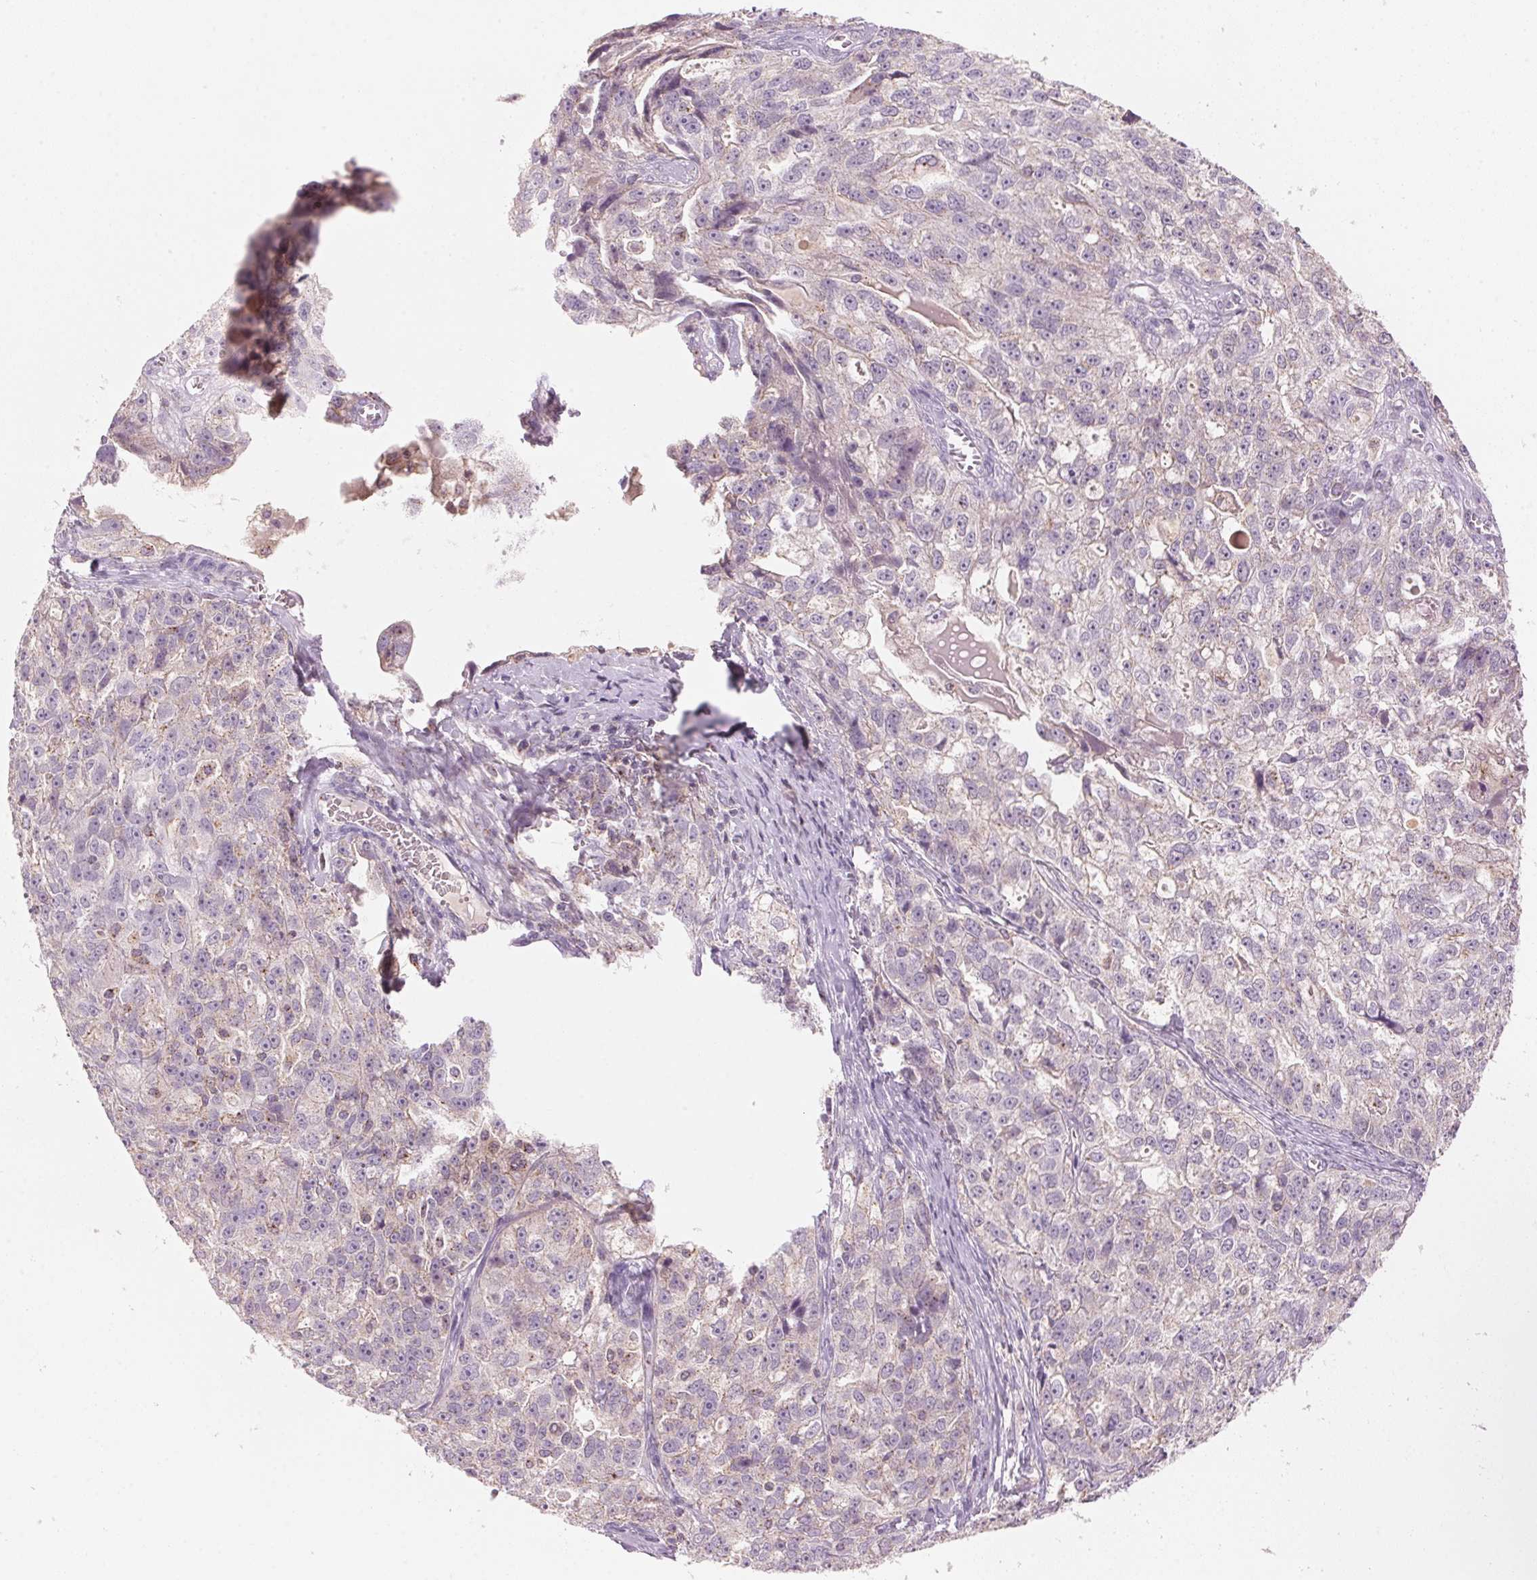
{"staining": {"intensity": "negative", "quantity": "none", "location": "none"}, "tissue": "ovarian cancer", "cell_type": "Tumor cells", "image_type": "cancer", "snomed": [{"axis": "morphology", "description": "Cystadenocarcinoma, serous, NOS"}, {"axis": "topography", "description": "Ovary"}], "caption": "This is an immunohistochemistry micrograph of serous cystadenocarcinoma (ovarian). There is no positivity in tumor cells.", "gene": "HOXB13", "patient": {"sex": "female", "age": 51}}